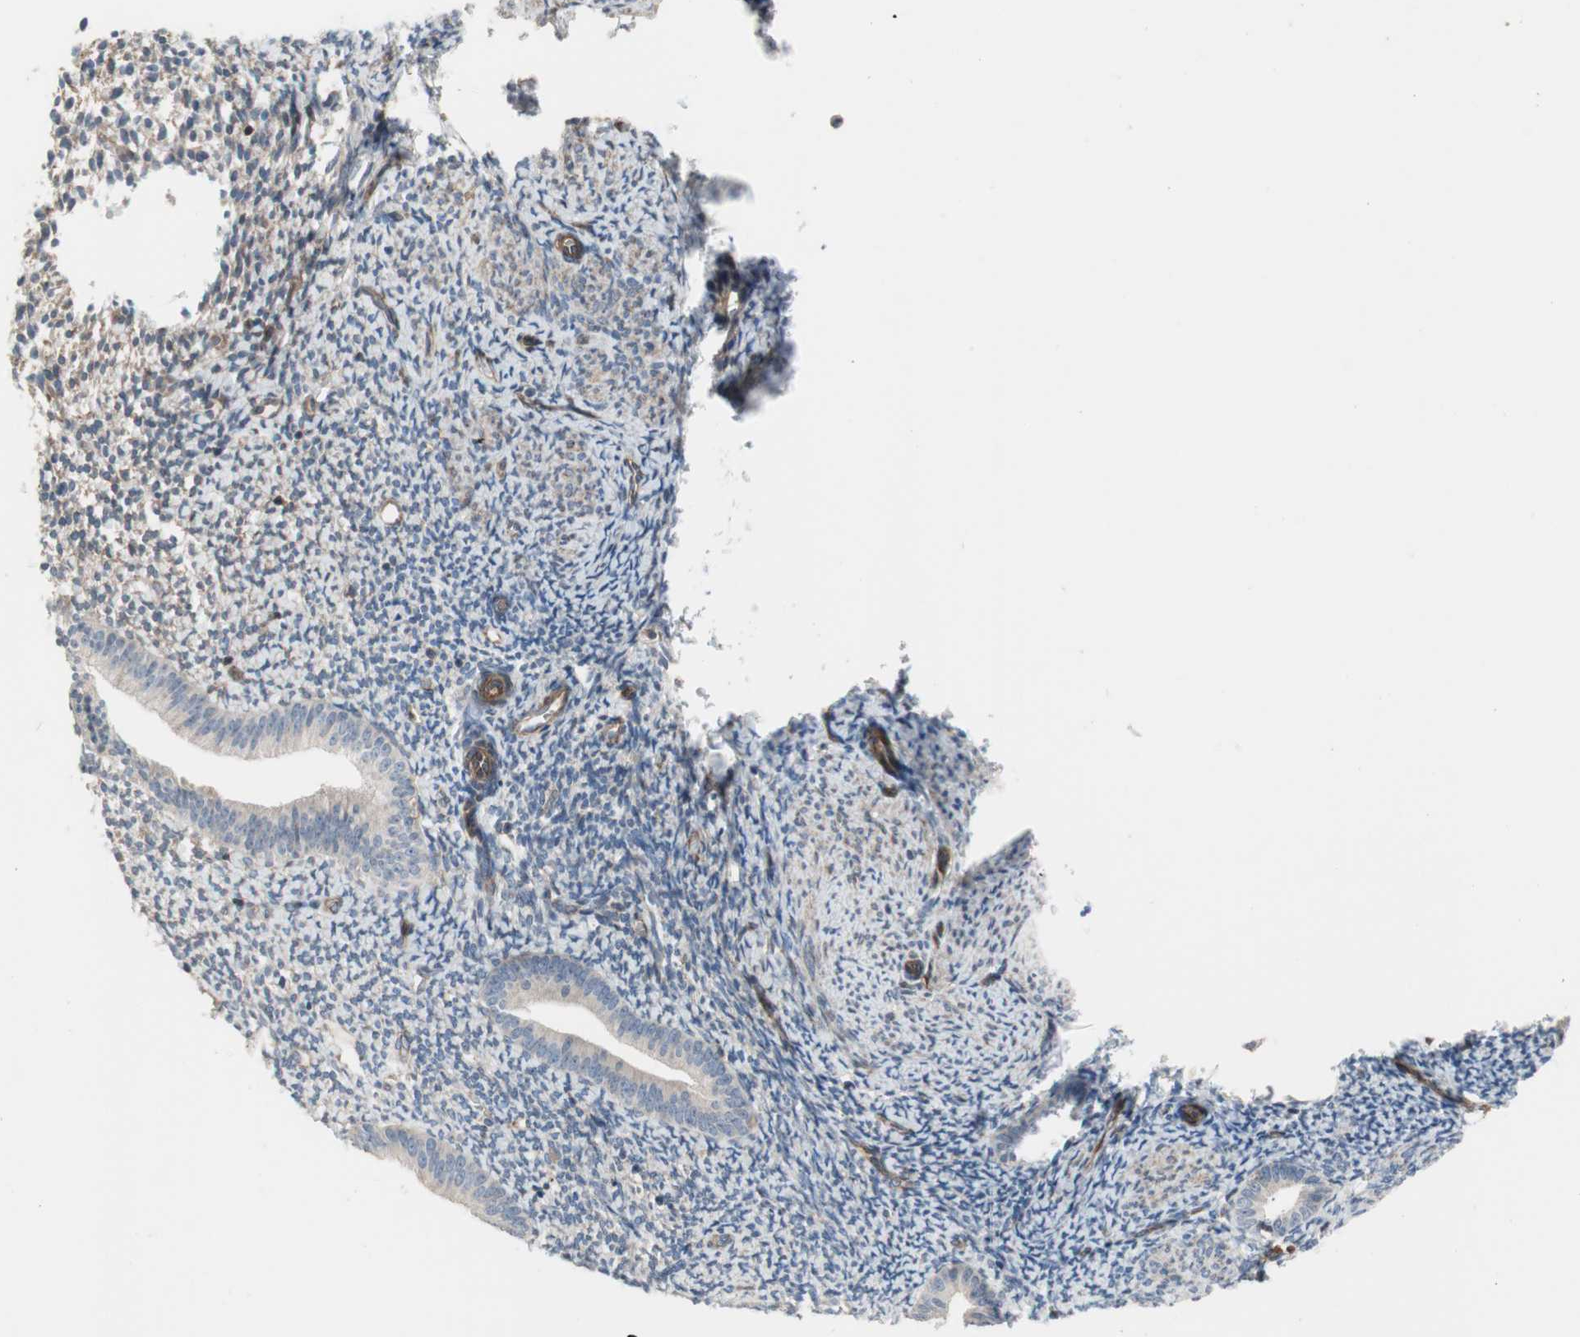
{"staining": {"intensity": "negative", "quantity": "none", "location": "none"}, "tissue": "endometrium", "cell_type": "Cells in endometrial stroma", "image_type": "normal", "snomed": [{"axis": "morphology", "description": "Normal tissue, NOS"}, {"axis": "topography", "description": "Smooth muscle"}, {"axis": "topography", "description": "Endometrium"}], "caption": "An image of human endometrium is negative for staining in cells in endometrial stroma. (IHC, brightfield microscopy, high magnification).", "gene": "GRHL1", "patient": {"sex": "female", "age": 57}}